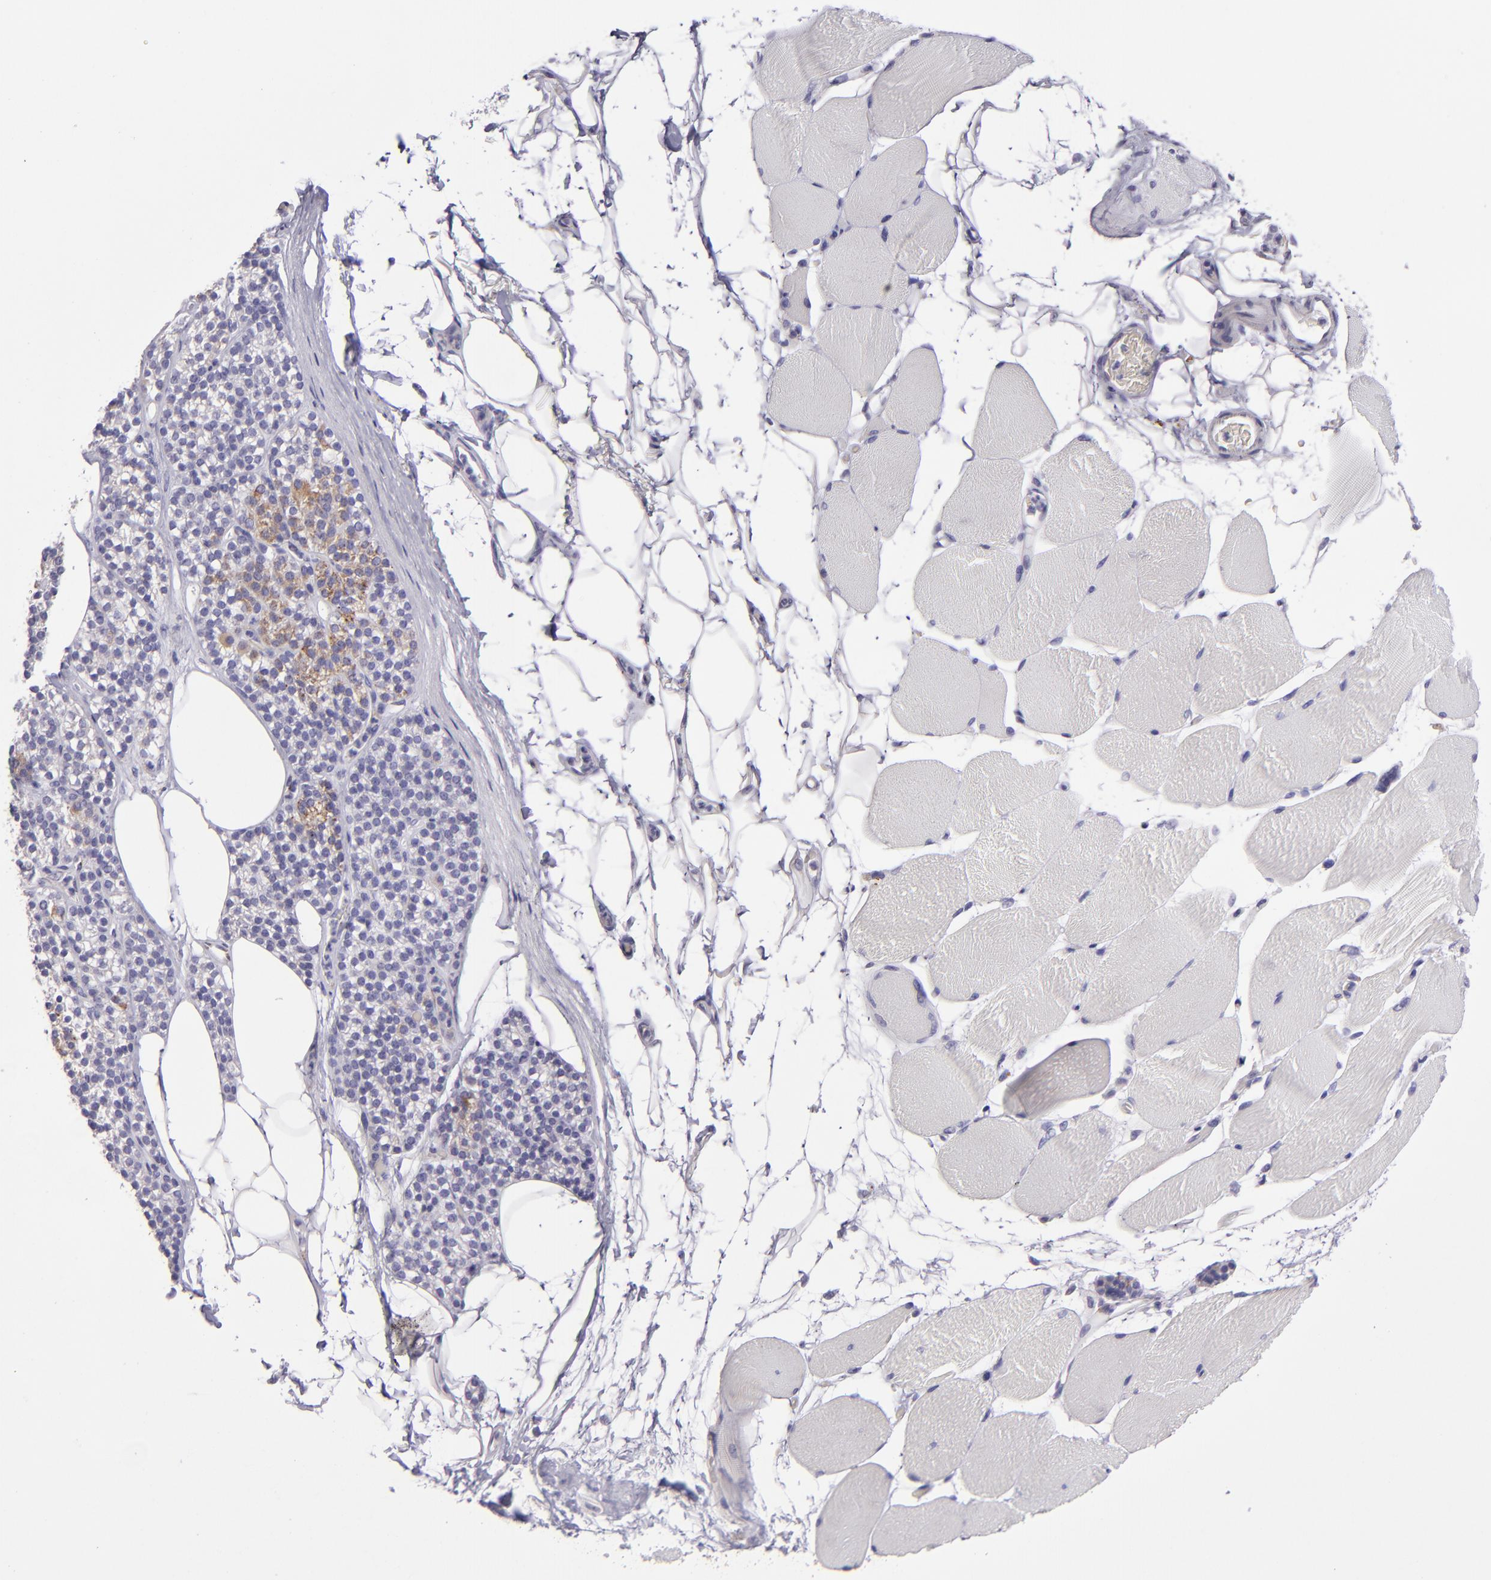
{"staining": {"intensity": "negative", "quantity": "none", "location": "none"}, "tissue": "skeletal muscle", "cell_type": "Myocytes", "image_type": "normal", "snomed": [{"axis": "morphology", "description": "Normal tissue, NOS"}, {"axis": "topography", "description": "Skeletal muscle"}, {"axis": "topography", "description": "Parathyroid gland"}], "caption": "Benign skeletal muscle was stained to show a protein in brown. There is no significant staining in myocytes. (Stains: DAB immunohistochemistry (IHC) with hematoxylin counter stain, Microscopy: brightfield microscopy at high magnification).", "gene": "HSPD1", "patient": {"sex": "female", "age": 37}}